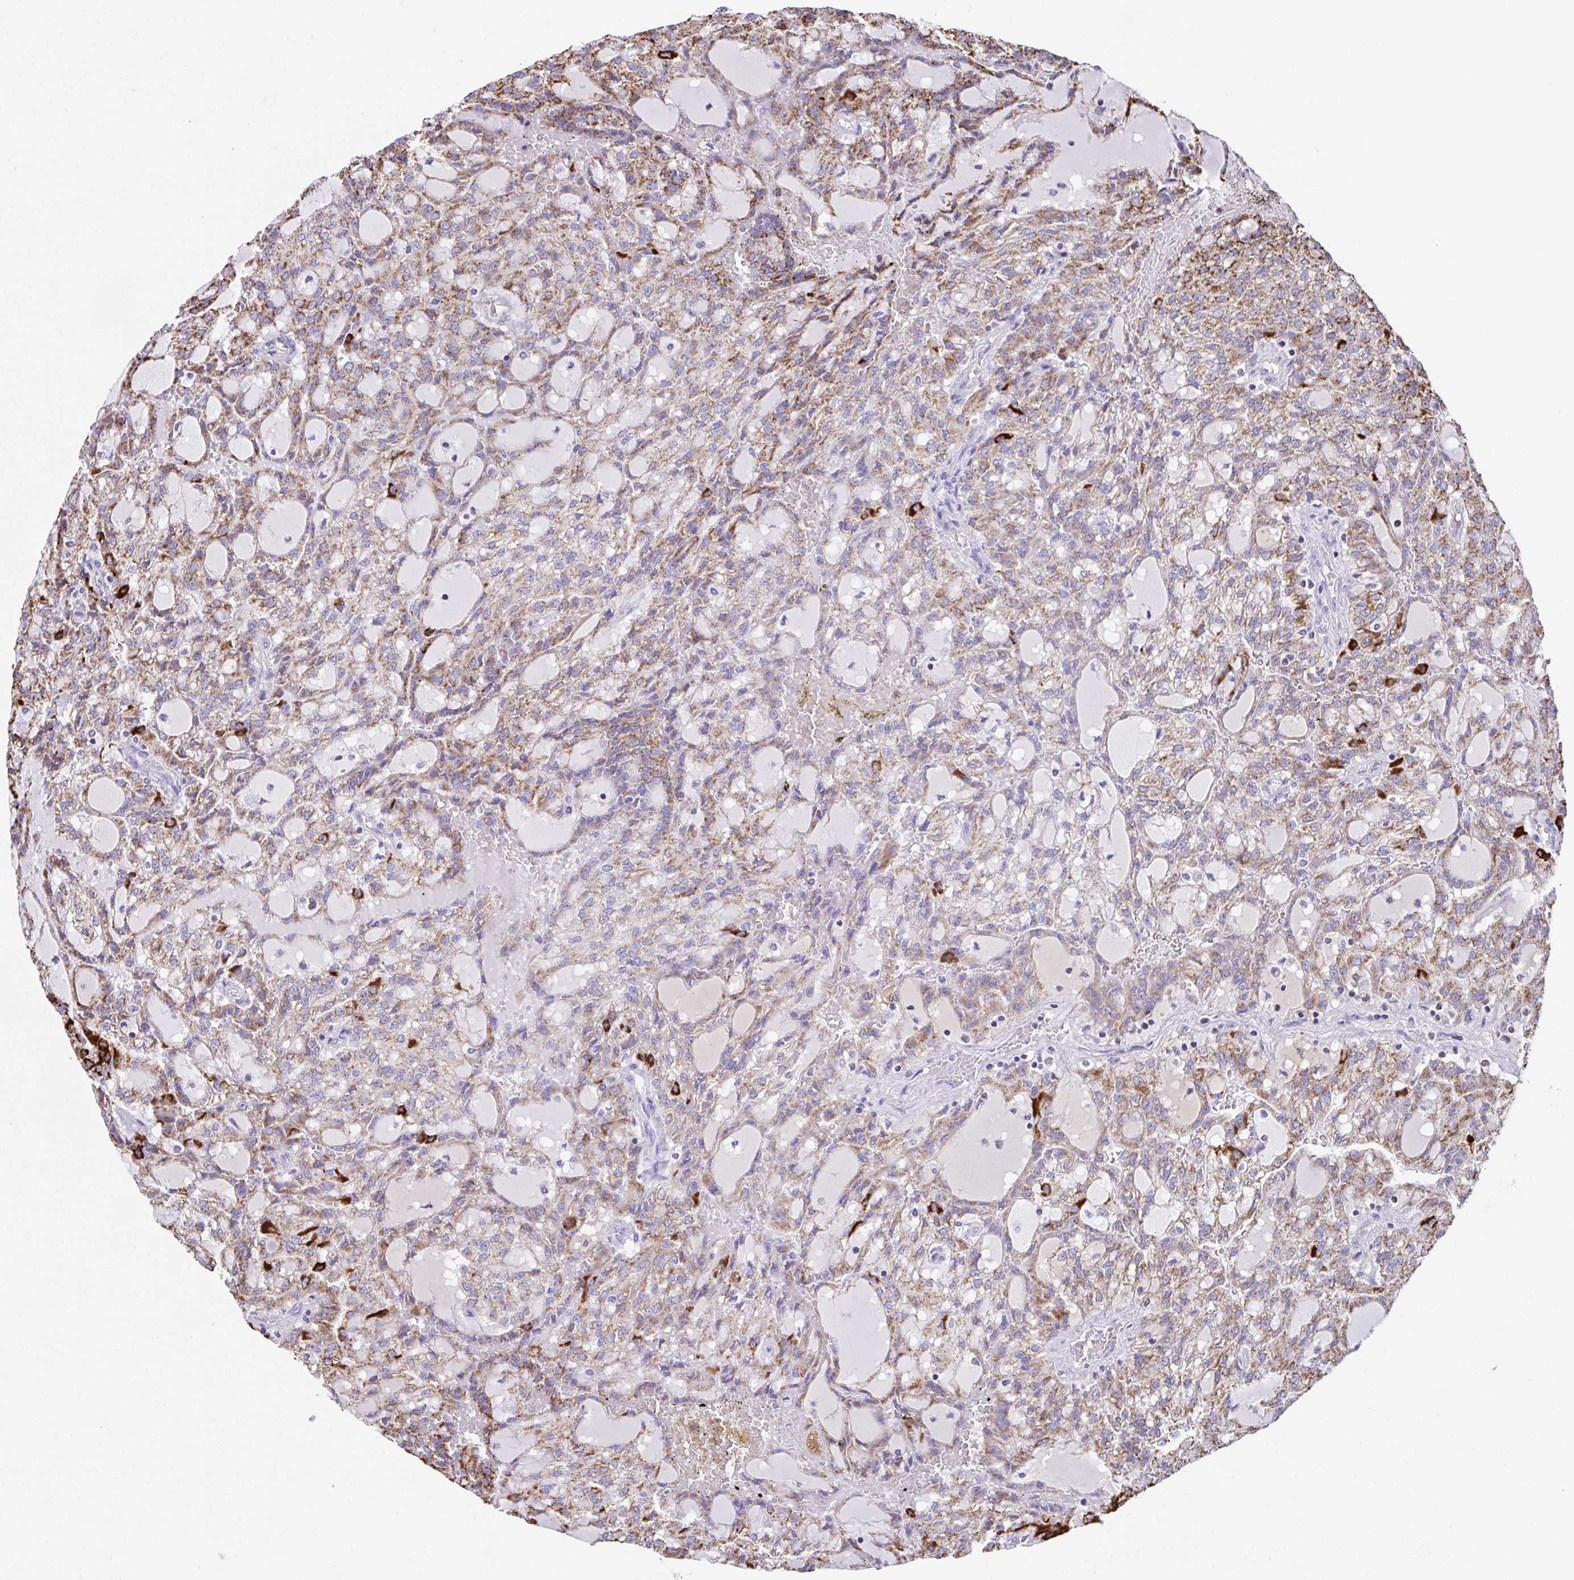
{"staining": {"intensity": "moderate", "quantity": "25%-75%", "location": "cytoplasmic/membranous"}, "tissue": "renal cancer", "cell_type": "Tumor cells", "image_type": "cancer", "snomed": [{"axis": "morphology", "description": "Adenocarcinoma, NOS"}, {"axis": "topography", "description": "Kidney"}], "caption": "An immunohistochemistry image of neoplastic tissue is shown. Protein staining in brown labels moderate cytoplasmic/membranous positivity in adenocarcinoma (renal) within tumor cells.", "gene": "PCMTD2", "patient": {"sex": "male", "age": 63}}